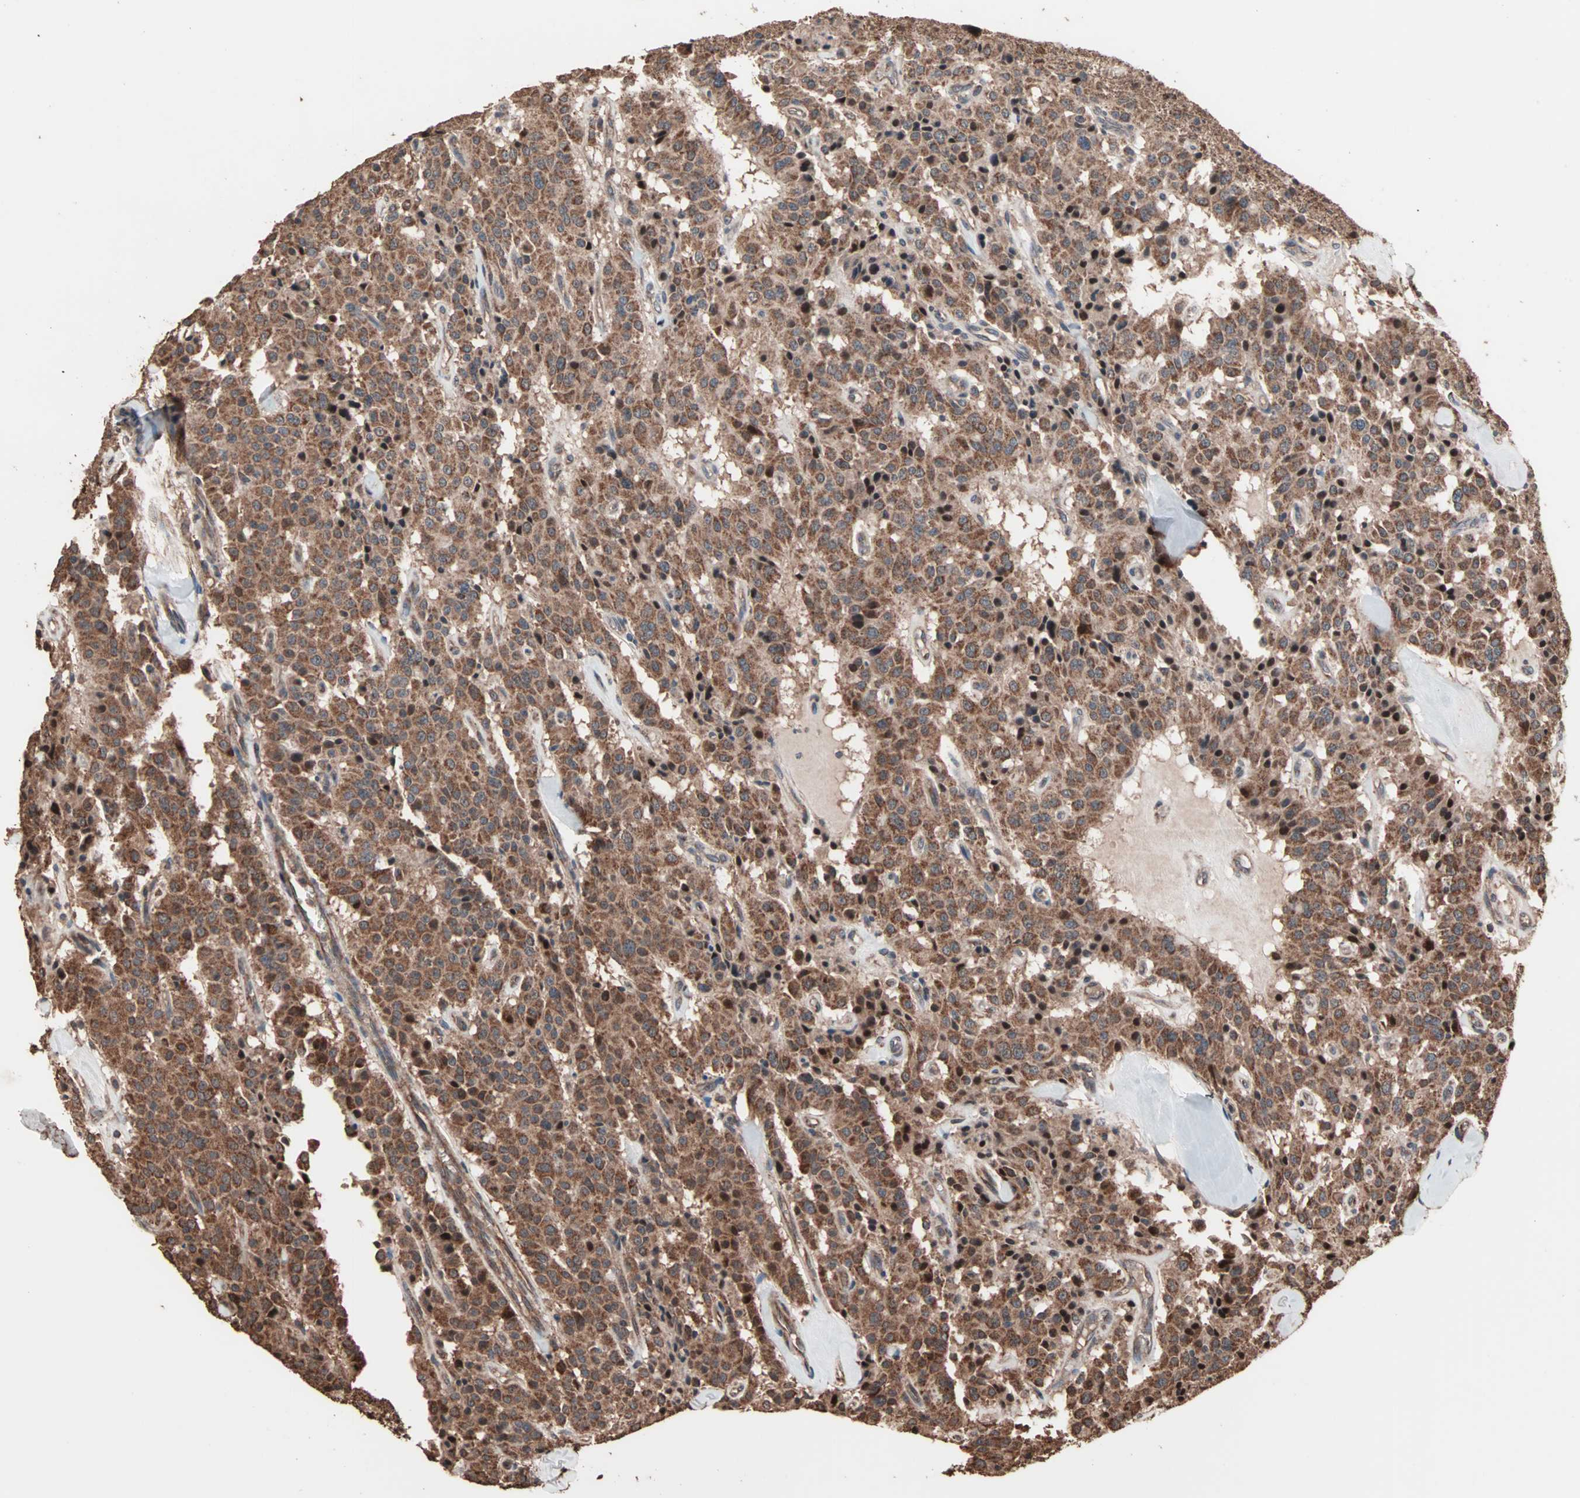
{"staining": {"intensity": "moderate", "quantity": ">75%", "location": "cytoplasmic/membranous"}, "tissue": "carcinoid", "cell_type": "Tumor cells", "image_type": "cancer", "snomed": [{"axis": "morphology", "description": "Carcinoid, malignant, NOS"}, {"axis": "topography", "description": "Lung"}], "caption": "Moderate cytoplasmic/membranous expression for a protein is present in about >75% of tumor cells of malignant carcinoid using immunohistochemistry (IHC).", "gene": "MRPL2", "patient": {"sex": "male", "age": 30}}